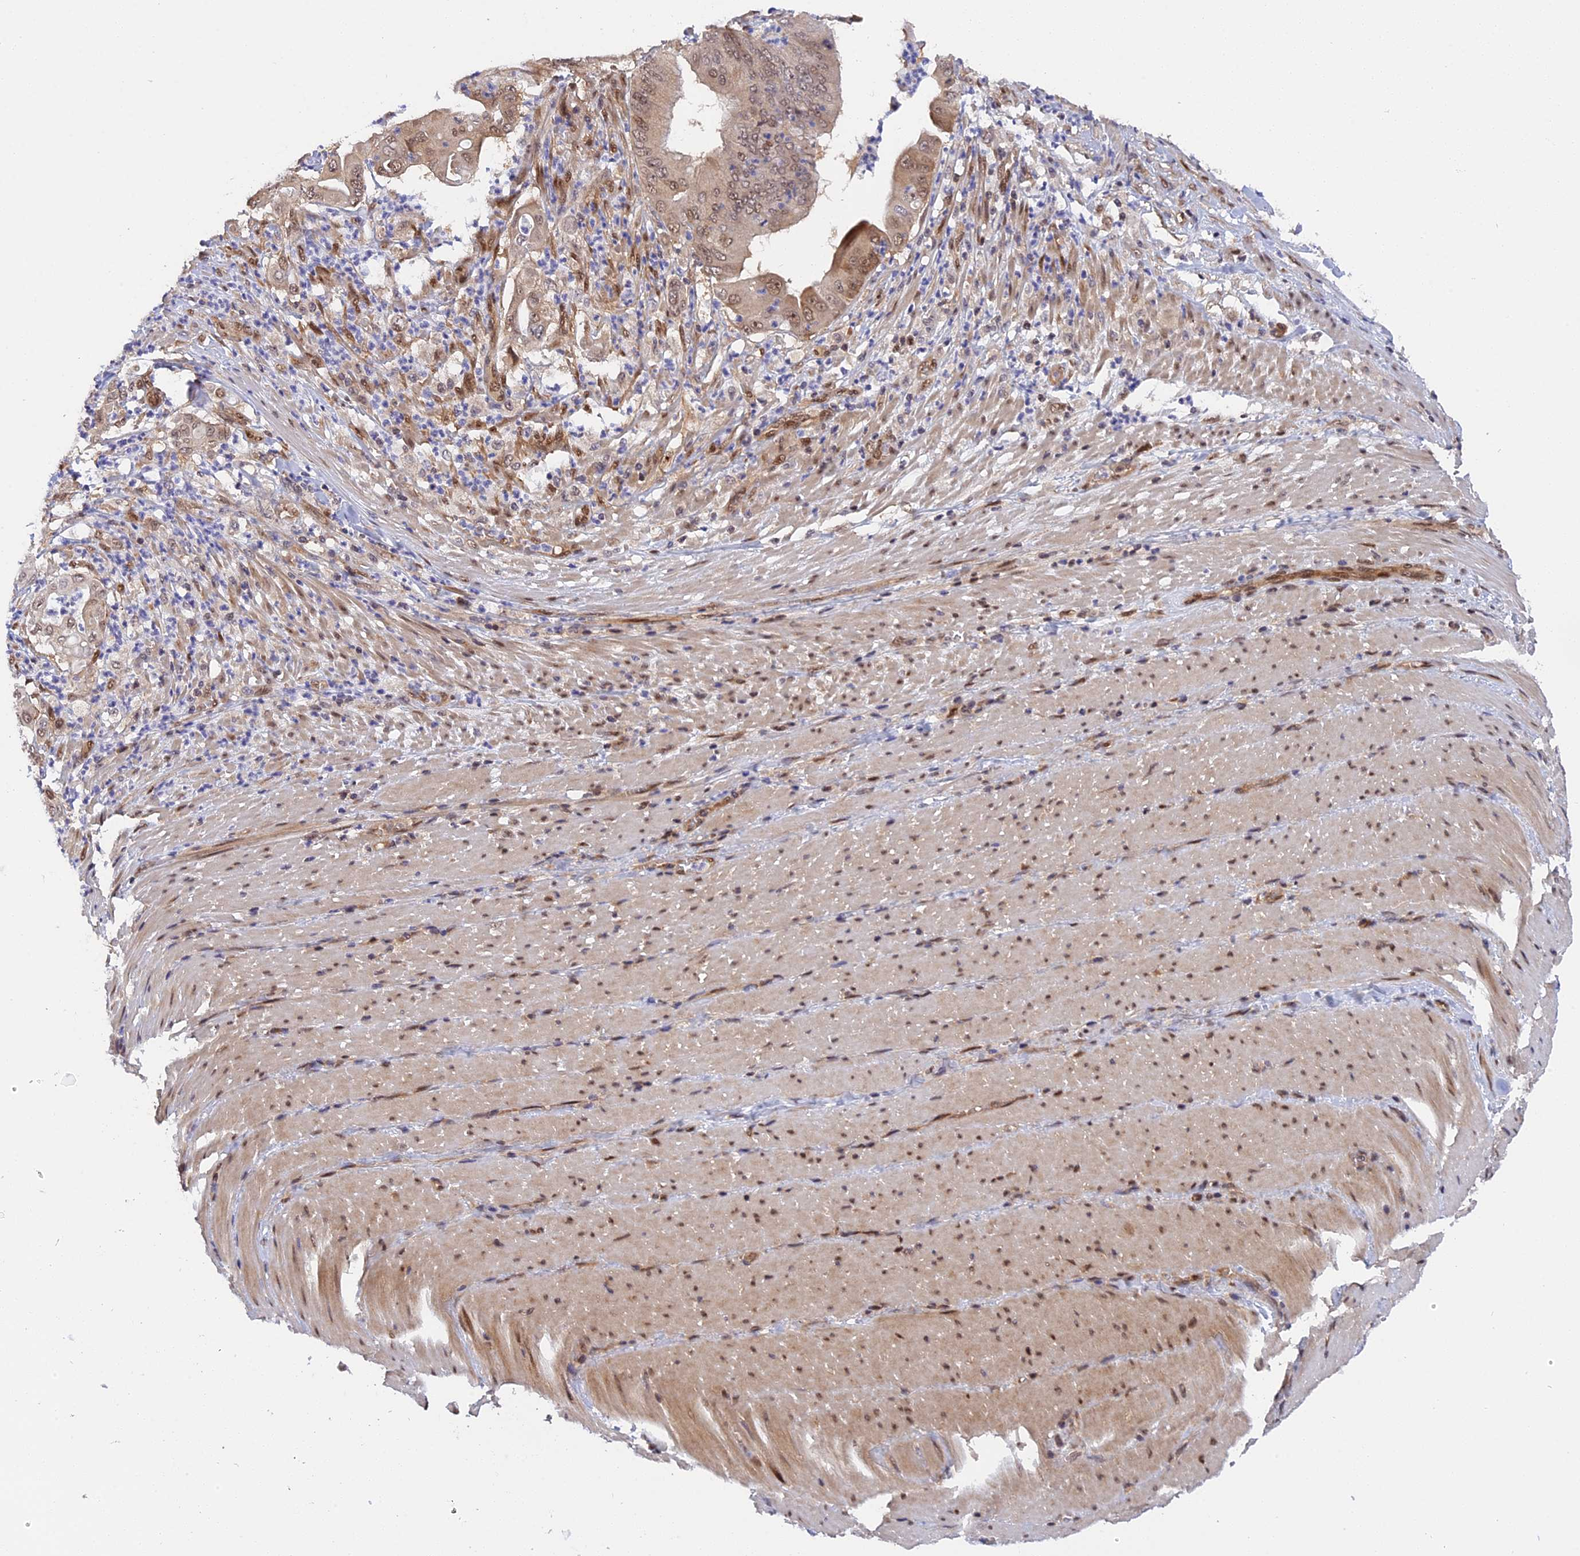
{"staining": {"intensity": "weak", "quantity": "25%-75%", "location": "cytoplasmic/membranous,nuclear"}, "tissue": "pancreatic cancer", "cell_type": "Tumor cells", "image_type": "cancer", "snomed": [{"axis": "morphology", "description": "Adenocarcinoma, NOS"}, {"axis": "topography", "description": "Pancreas"}], "caption": "This image displays IHC staining of human pancreatic cancer, with low weak cytoplasmic/membranous and nuclear expression in approximately 25%-75% of tumor cells.", "gene": "ZNF428", "patient": {"sex": "female", "age": 77}}